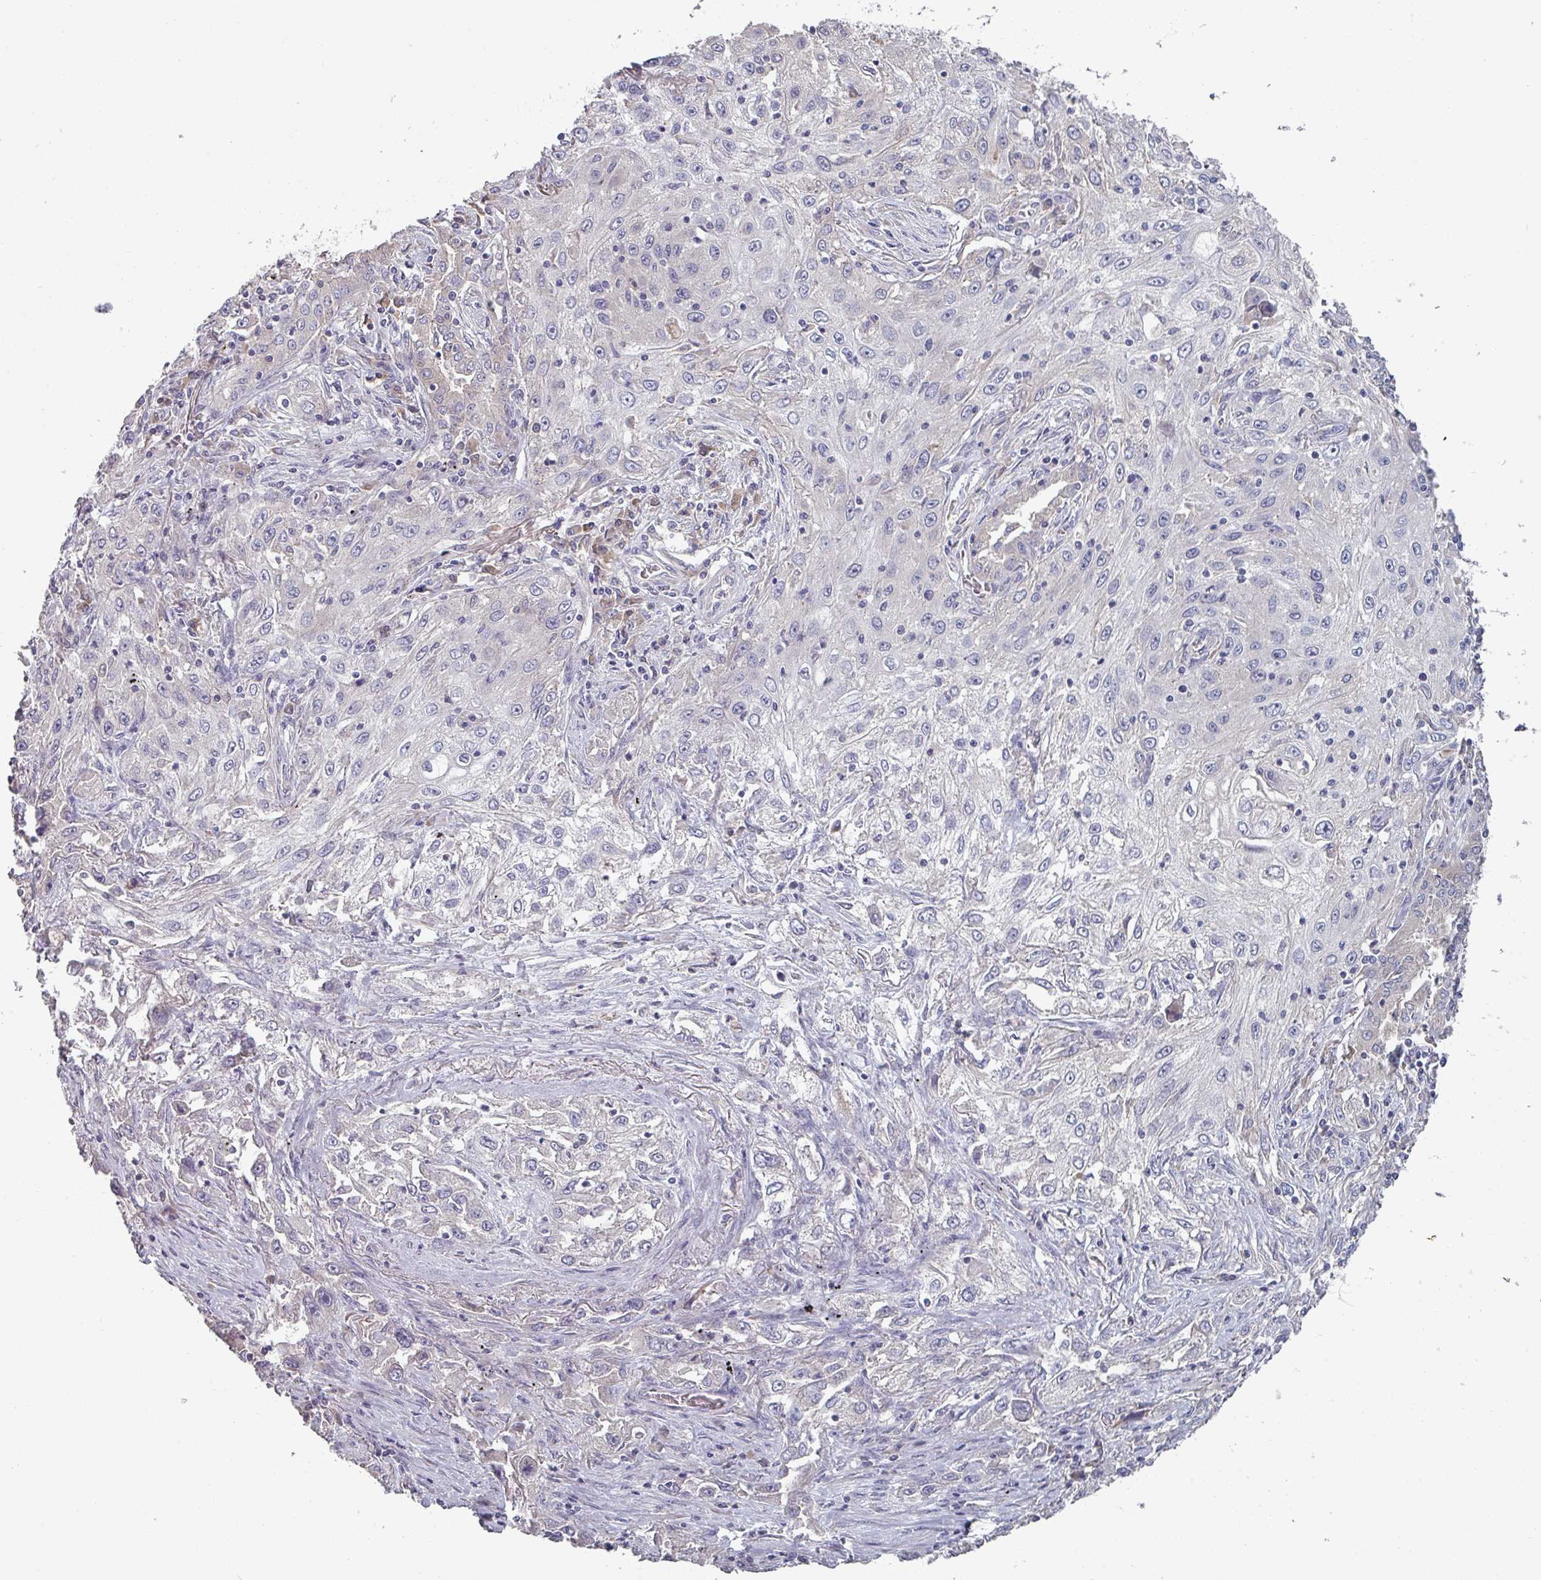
{"staining": {"intensity": "negative", "quantity": "none", "location": "none"}, "tissue": "lung cancer", "cell_type": "Tumor cells", "image_type": "cancer", "snomed": [{"axis": "morphology", "description": "Squamous cell carcinoma, NOS"}, {"axis": "topography", "description": "Lung"}], "caption": "Human lung cancer stained for a protein using IHC displays no staining in tumor cells.", "gene": "PRAMEF8", "patient": {"sex": "female", "age": 69}}